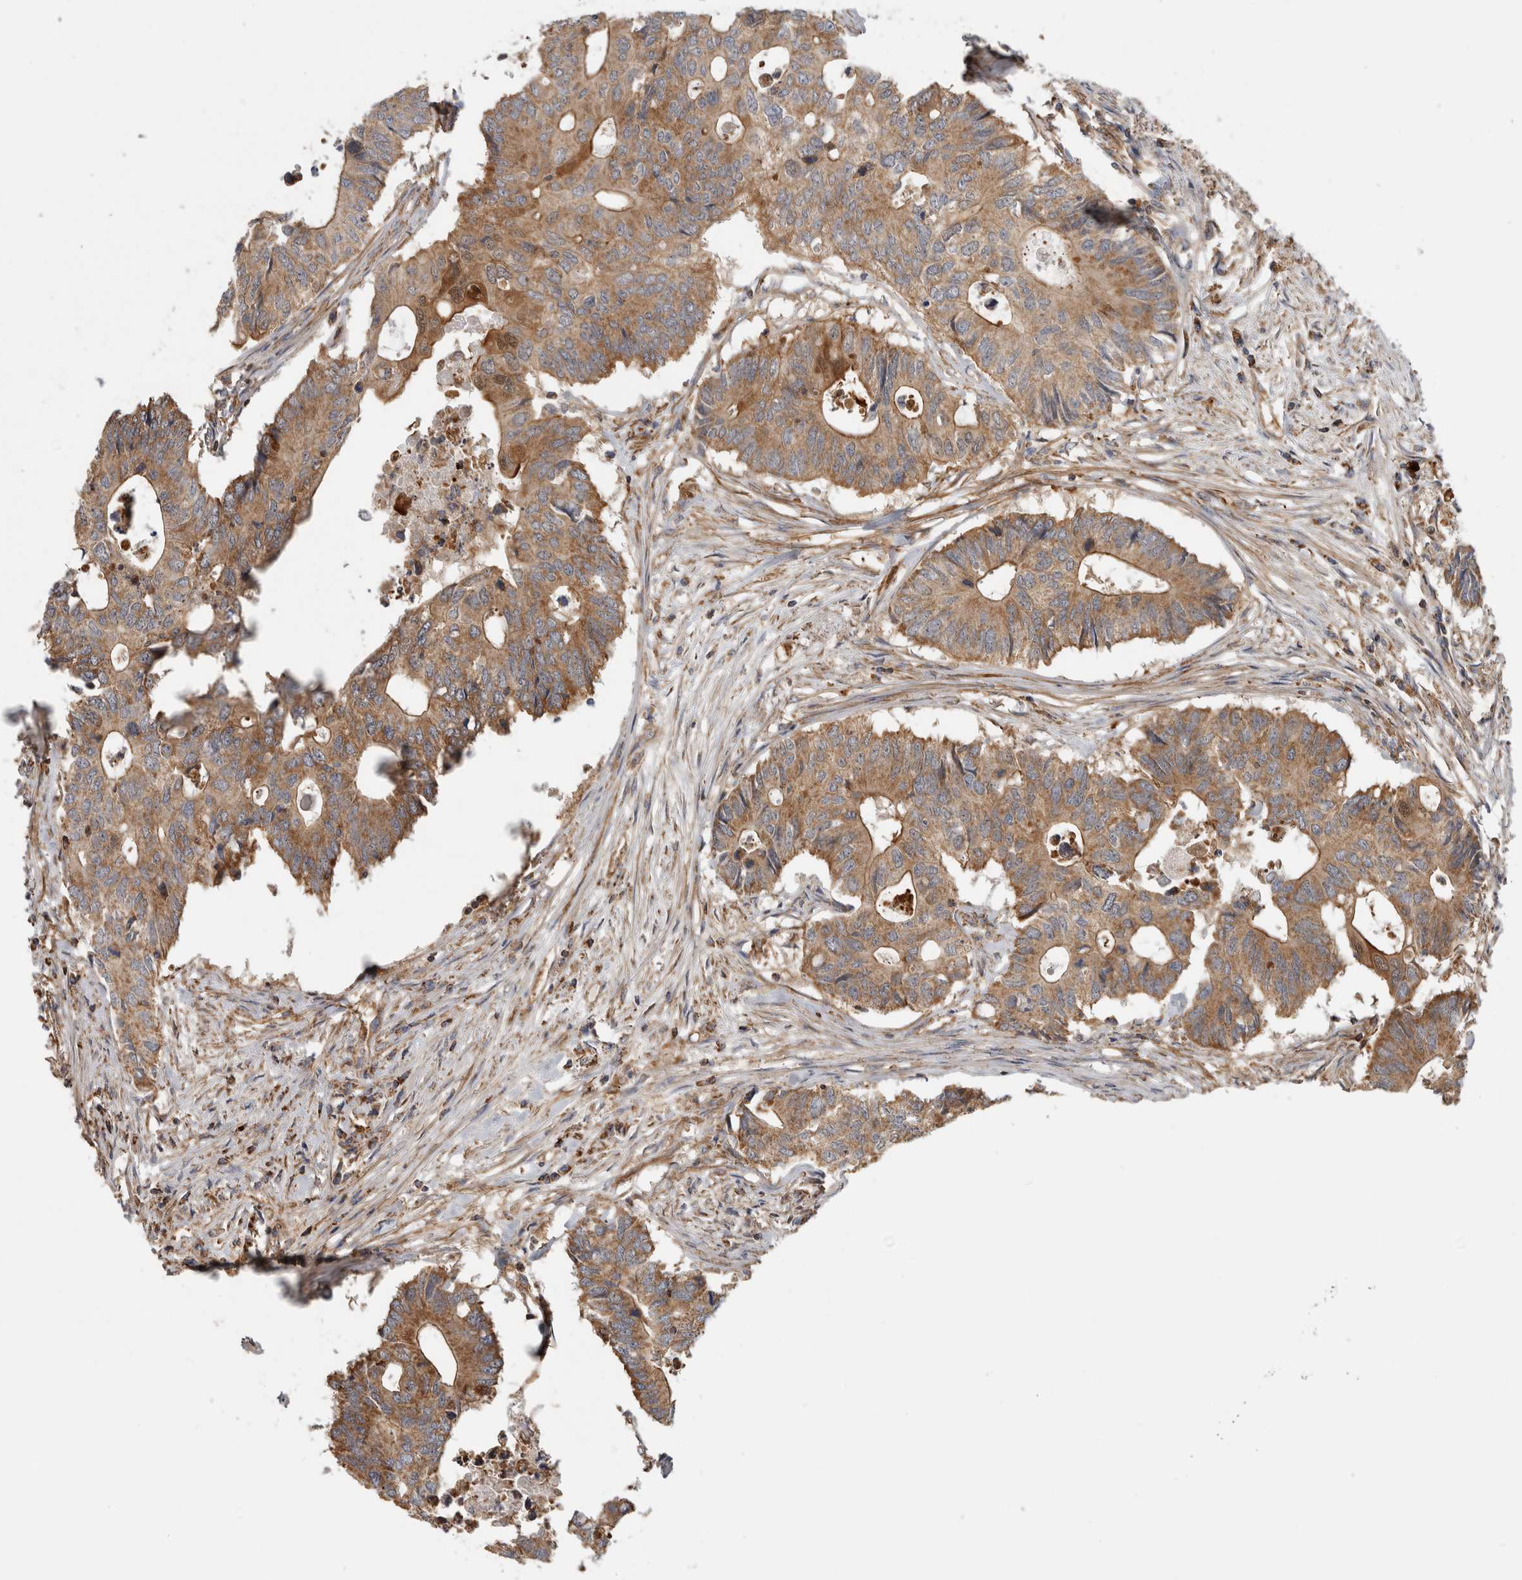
{"staining": {"intensity": "moderate", "quantity": ">75%", "location": "cytoplasmic/membranous"}, "tissue": "colorectal cancer", "cell_type": "Tumor cells", "image_type": "cancer", "snomed": [{"axis": "morphology", "description": "Adenocarcinoma, NOS"}, {"axis": "topography", "description": "Colon"}], "caption": "There is medium levels of moderate cytoplasmic/membranous expression in tumor cells of colorectal cancer (adenocarcinoma), as demonstrated by immunohistochemical staining (brown color).", "gene": "SFXN2", "patient": {"sex": "male", "age": 71}}